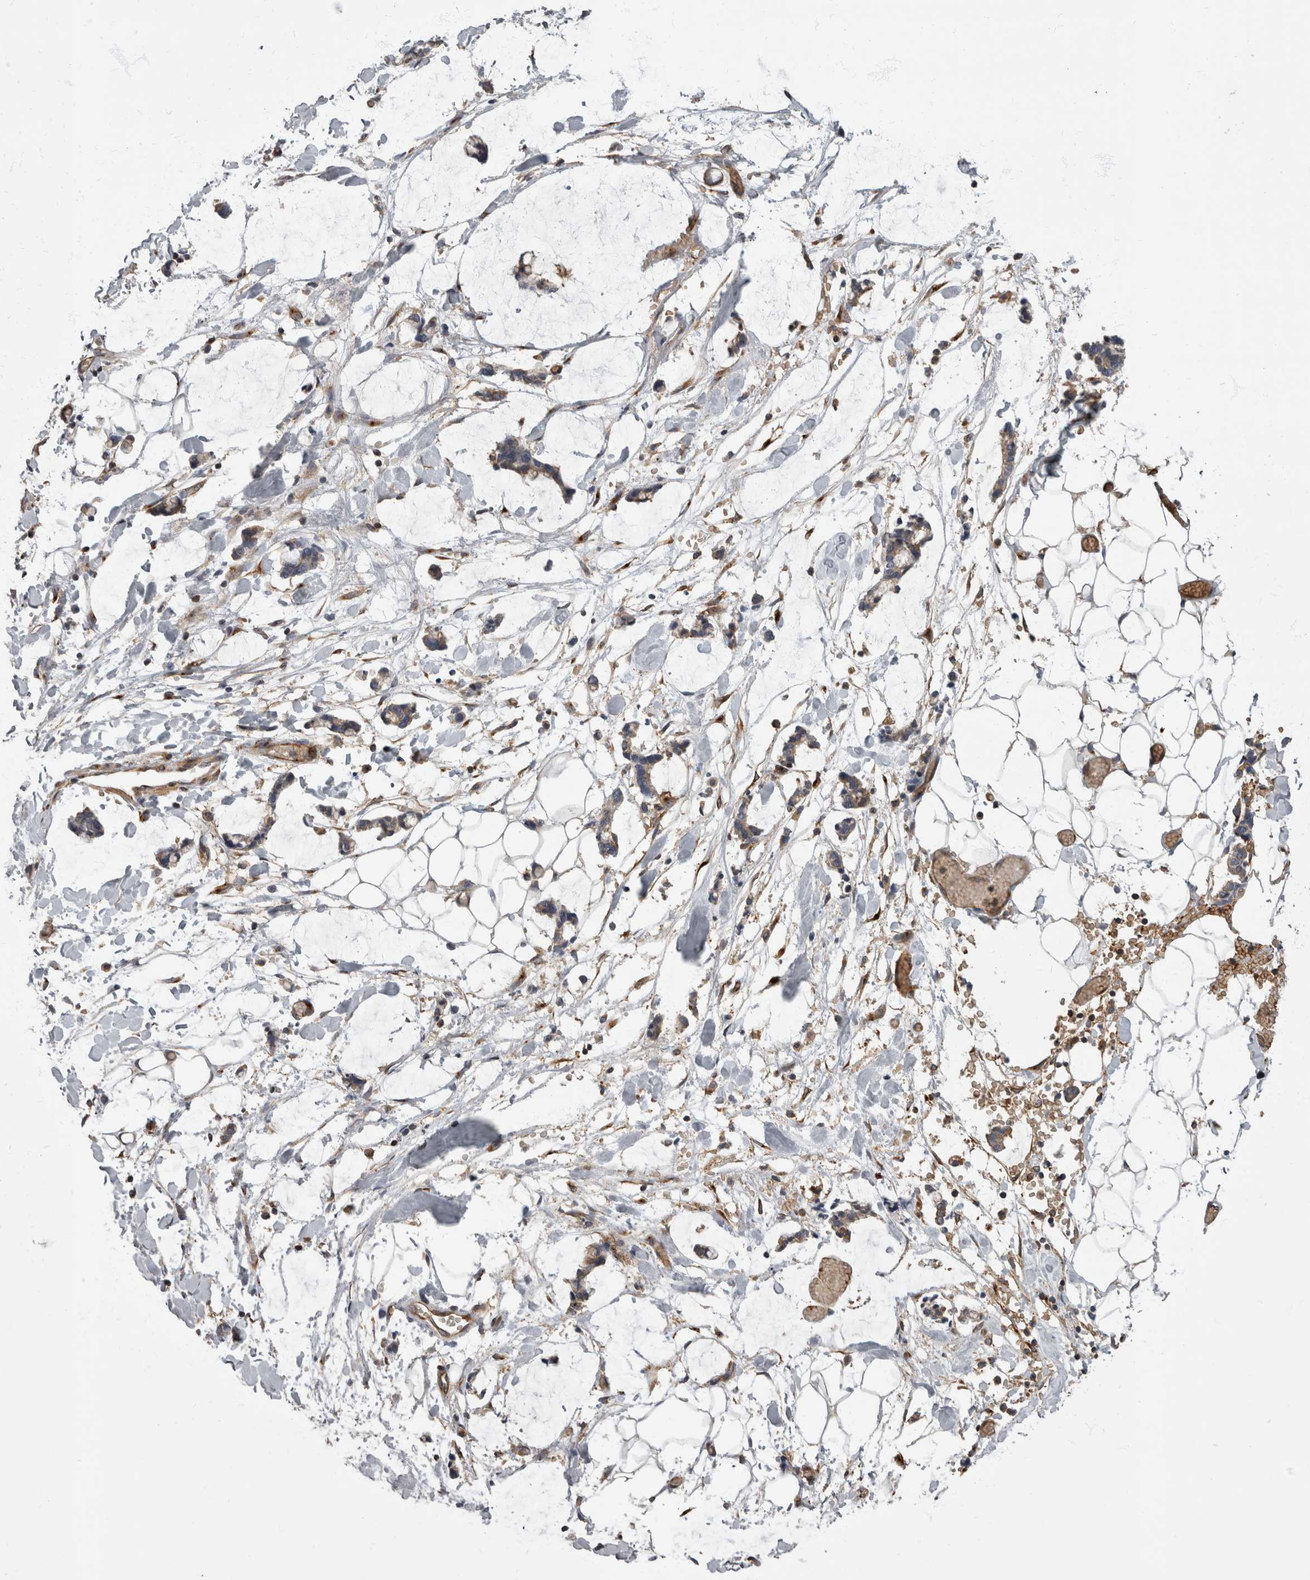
{"staining": {"intensity": "moderate", "quantity": "25%-75%", "location": "cytoplasmic/membranous"}, "tissue": "adipose tissue", "cell_type": "Adipocytes", "image_type": "normal", "snomed": [{"axis": "morphology", "description": "Normal tissue, NOS"}, {"axis": "morphology", "description": "Adenocarcinoma, NOS"}, {"axis": "topography", "description": "Smooth muscle"}, {"axis": "topography", "description": "Colon"}], "caption": "Immunohistochemical staining of unremarkable human adipose tissue displays moderate cytoplasmic/membranous protein staining in about 25%-75% of adipocytes.", "gene": "HOOK3", "patient": {"sex": "male", "age": 14}}